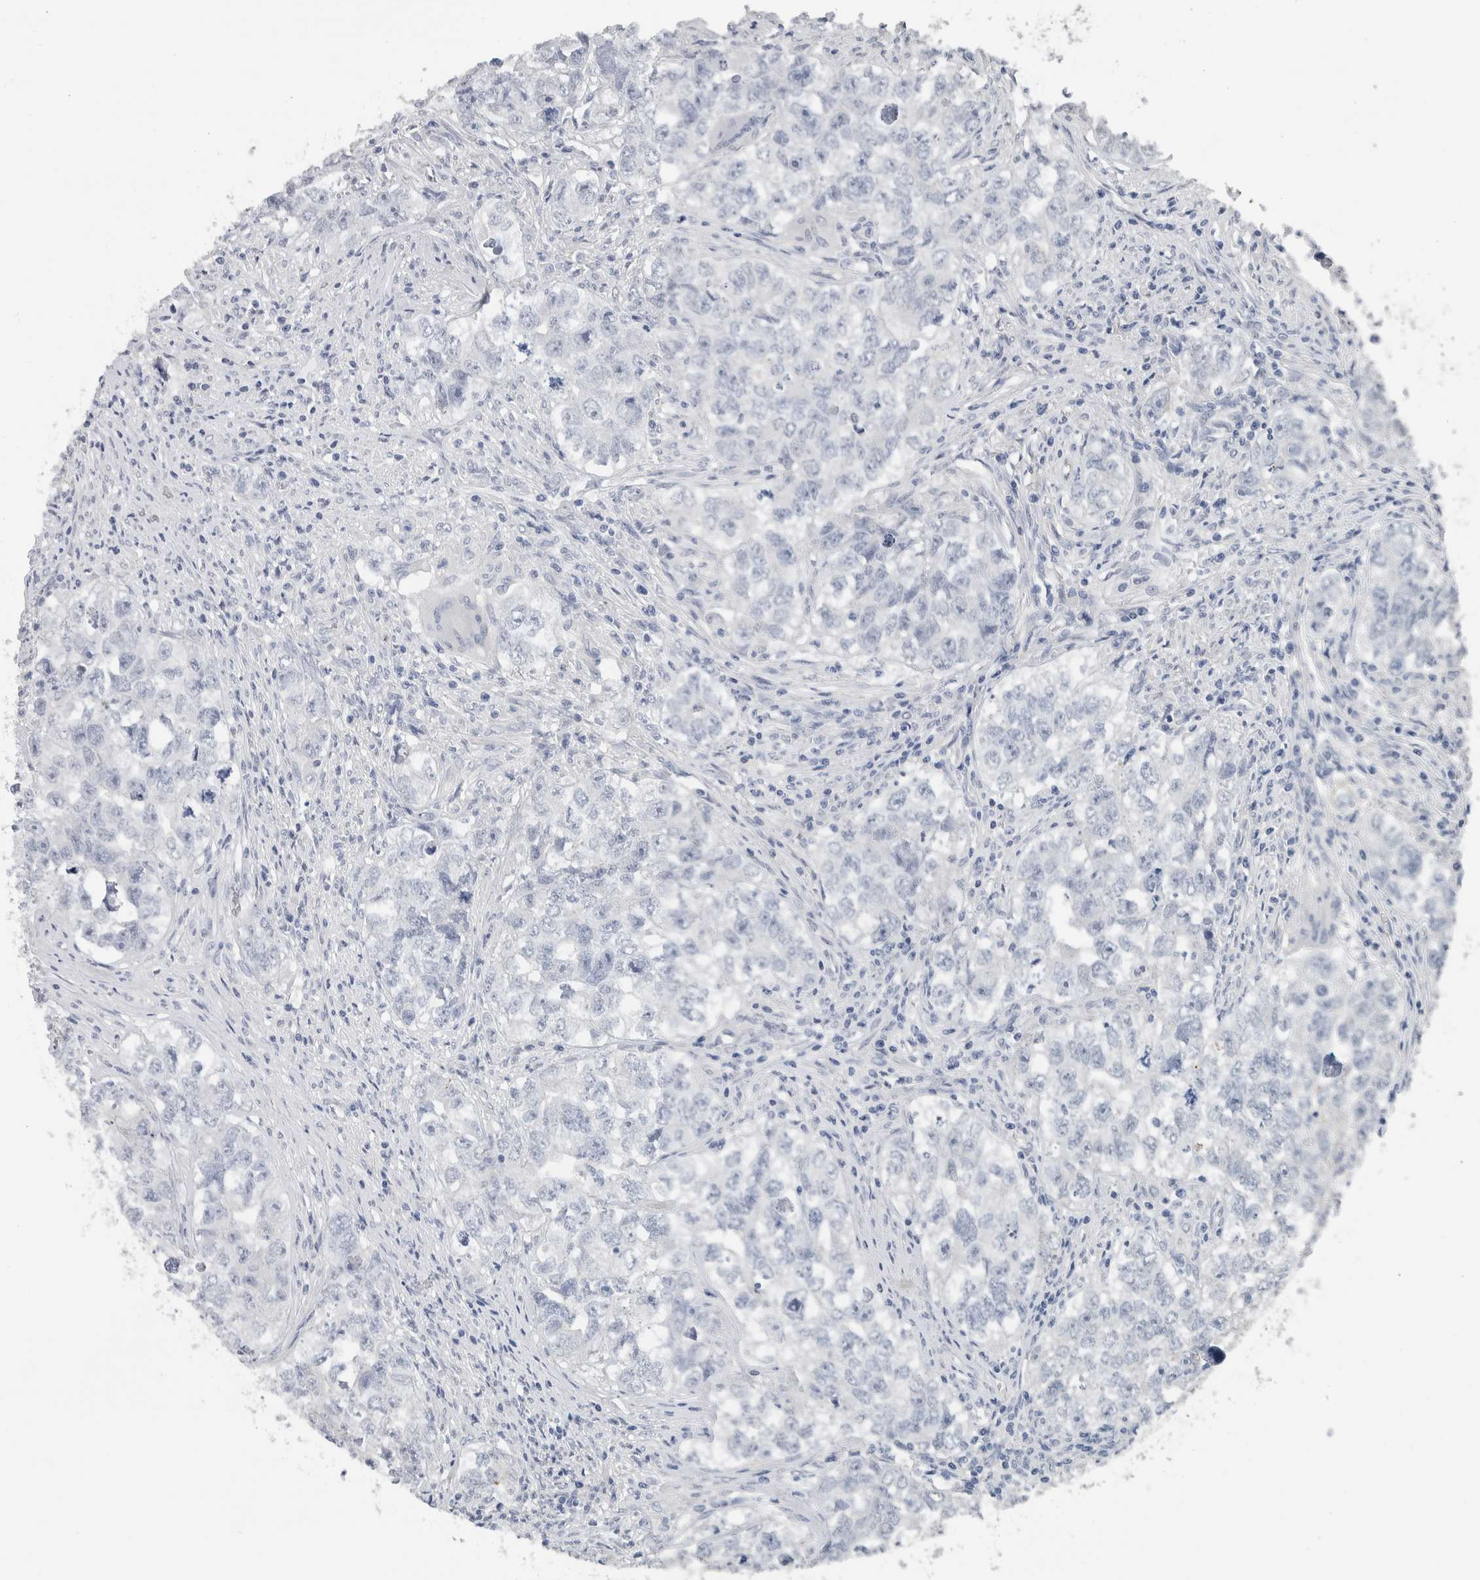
{"staining": {"intensity": "negative", "quantity": "none", "location": "none"}, "tissue": "testis cancer", "cell_type": "Tumor cells", "image_type": "cancer", "snomed": [{"axis": "morphology", "description": "Seminoma, NOS"}, {"axis": "morphology", "description": "Carcinoma, Embryonal, NOS"}, {"axis": "topography", "description": "Testis"}], "caption": "A histopathology image of human testis cancer is negative for staining in tumor cells. (DAB (3,3'-diaminobenzidine) immunohistochemistry visualized using brightfield microscopy, high magnification).", "gene": "NEFM", "patient": {"sex": "male", "age": 43}}